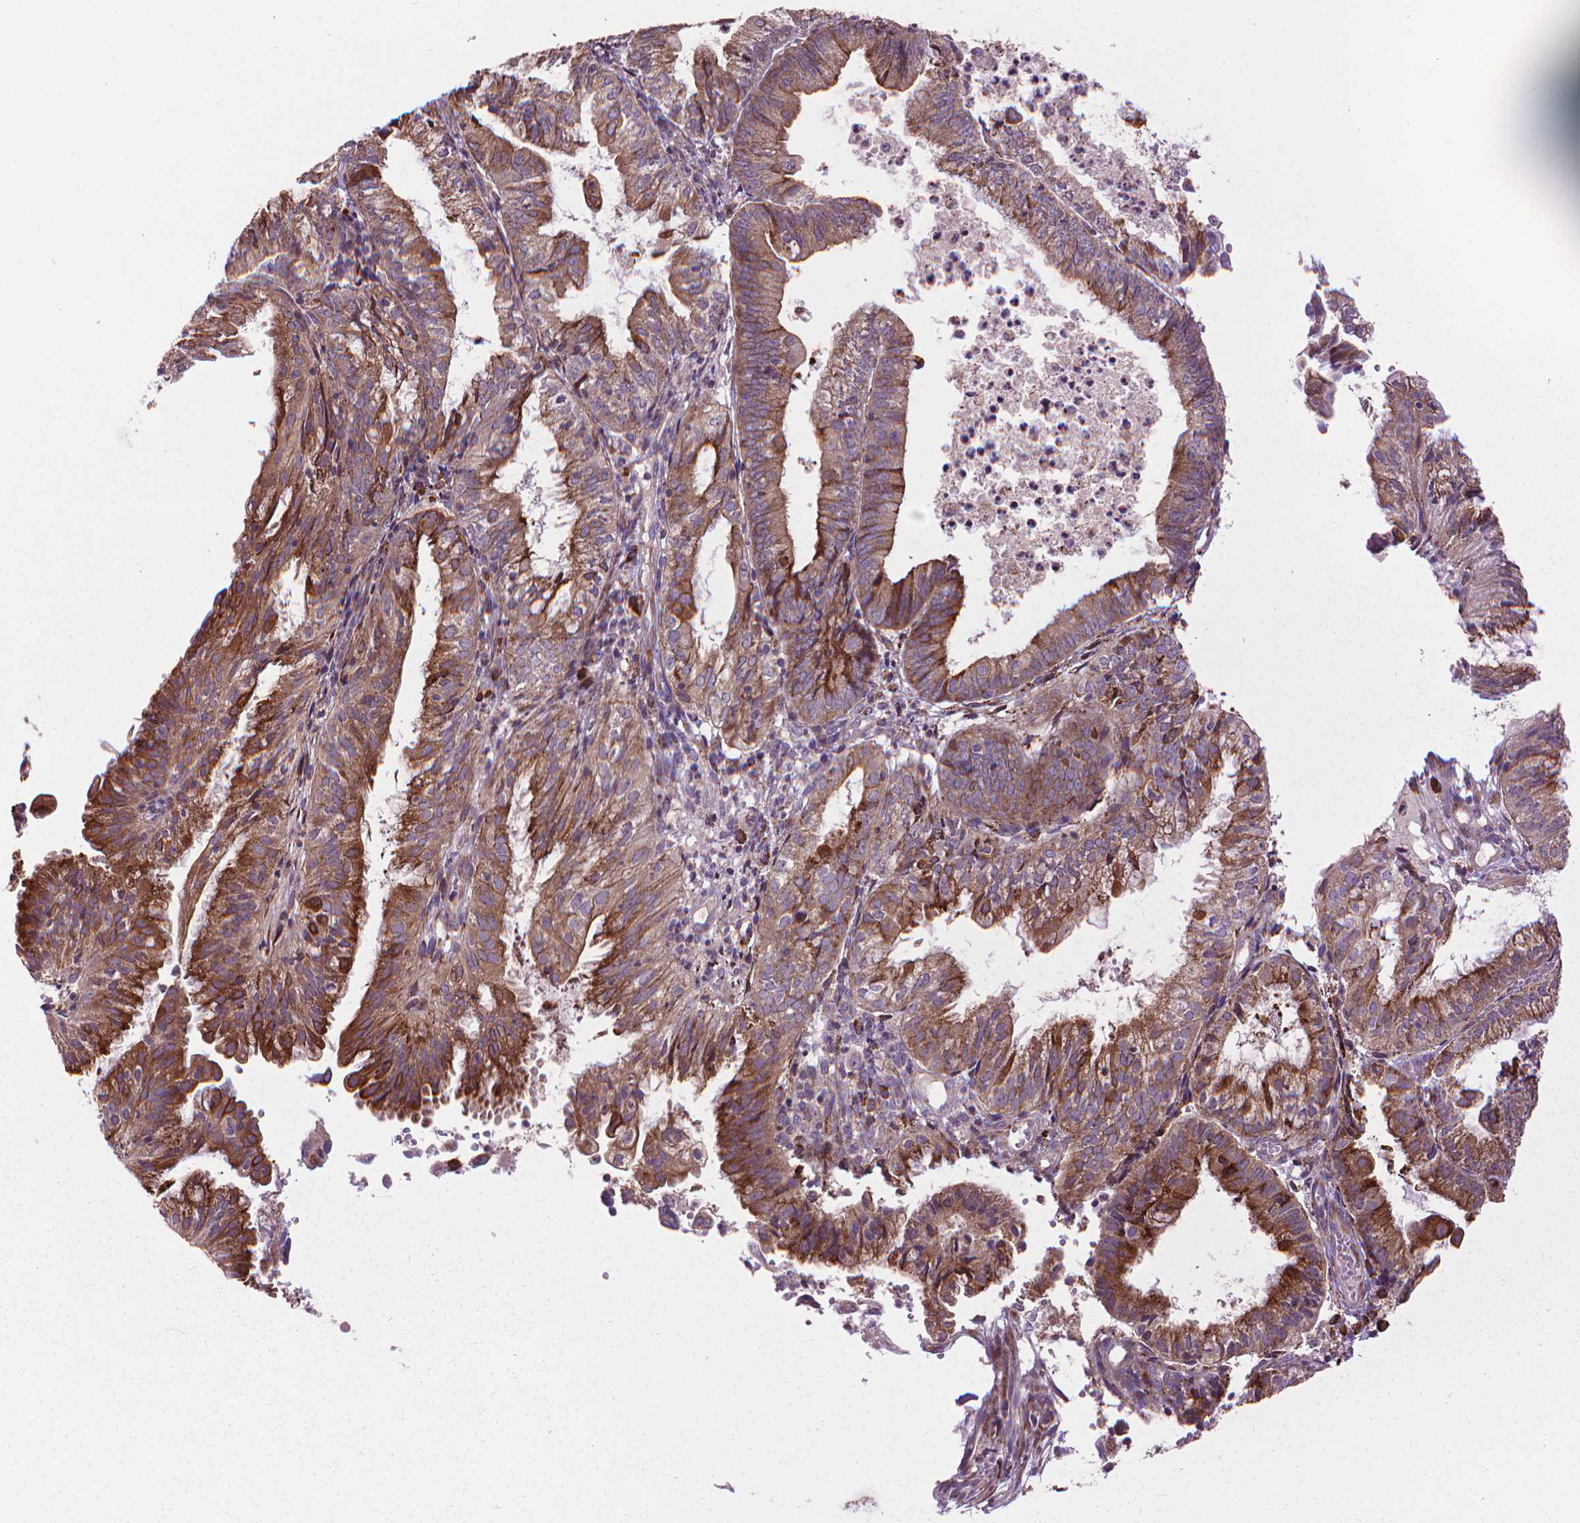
{"staining": {"intensity": "moderate", "quantity": "25%-75%", "location": "cytoplasmic/membranous"}, "tissue": "endometrial cancer", "cell_type": "Tumor cells", "image_type": "cancer", "snomed": [{"axis": "morphology", "description": "Adenocarcinoma, NOS"}, {"axis": "topography", "description": "Endometrium"}], "caption": "The histopathology image reveals staining of endometrial cancer, revealing moderate cytoplasmic/membranous protein expression (brown color) within tumor cells. The protein is stained brown, and the nuclei are stained in blue (DAB (3,3'-diaminobenzidine) IHC with brightfield microscopy, high magnification).", "gene": "MYH14", "patient": {"sex": "female", "age": 55}}